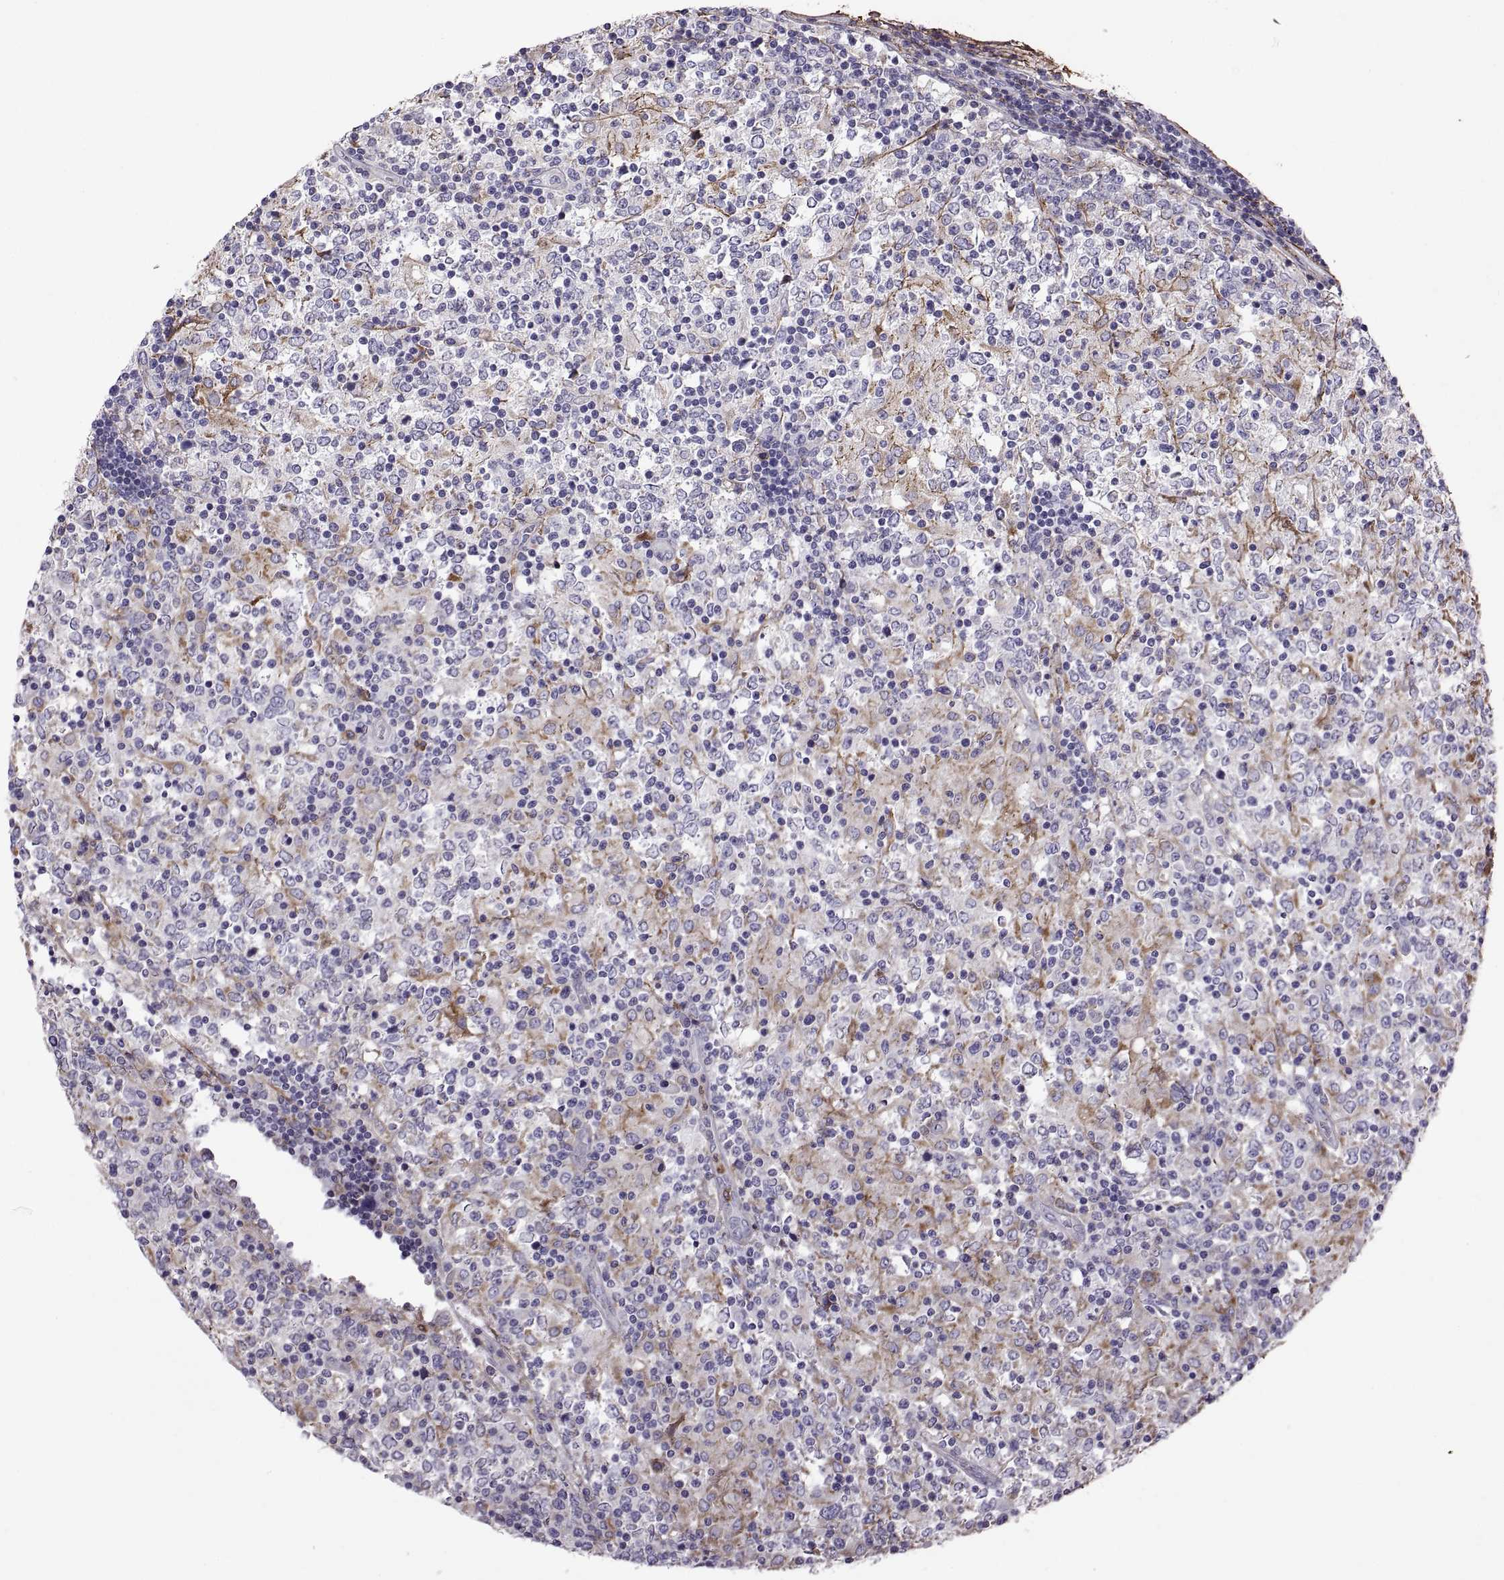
{"staining": {"intensity": "negative", "quantity": "none", "location": "none"}, "tissue": "lymphoma", "cell_type": "Tumor cells", "image_type": "cancer", "snomed": [{"axis": "morphology", "description": "Malignant lymphoma, non-Hodgkin's type, High grade"}, {"axis": "topography", "description": "Lymph node"}], "caption": "The image demonstrates no staining of tumor cells in high-grade malignant lymphoma, non-Hodgkin's type.", "gene": "EMILIN2", "patient": {"sex": "female", "age": 84}}